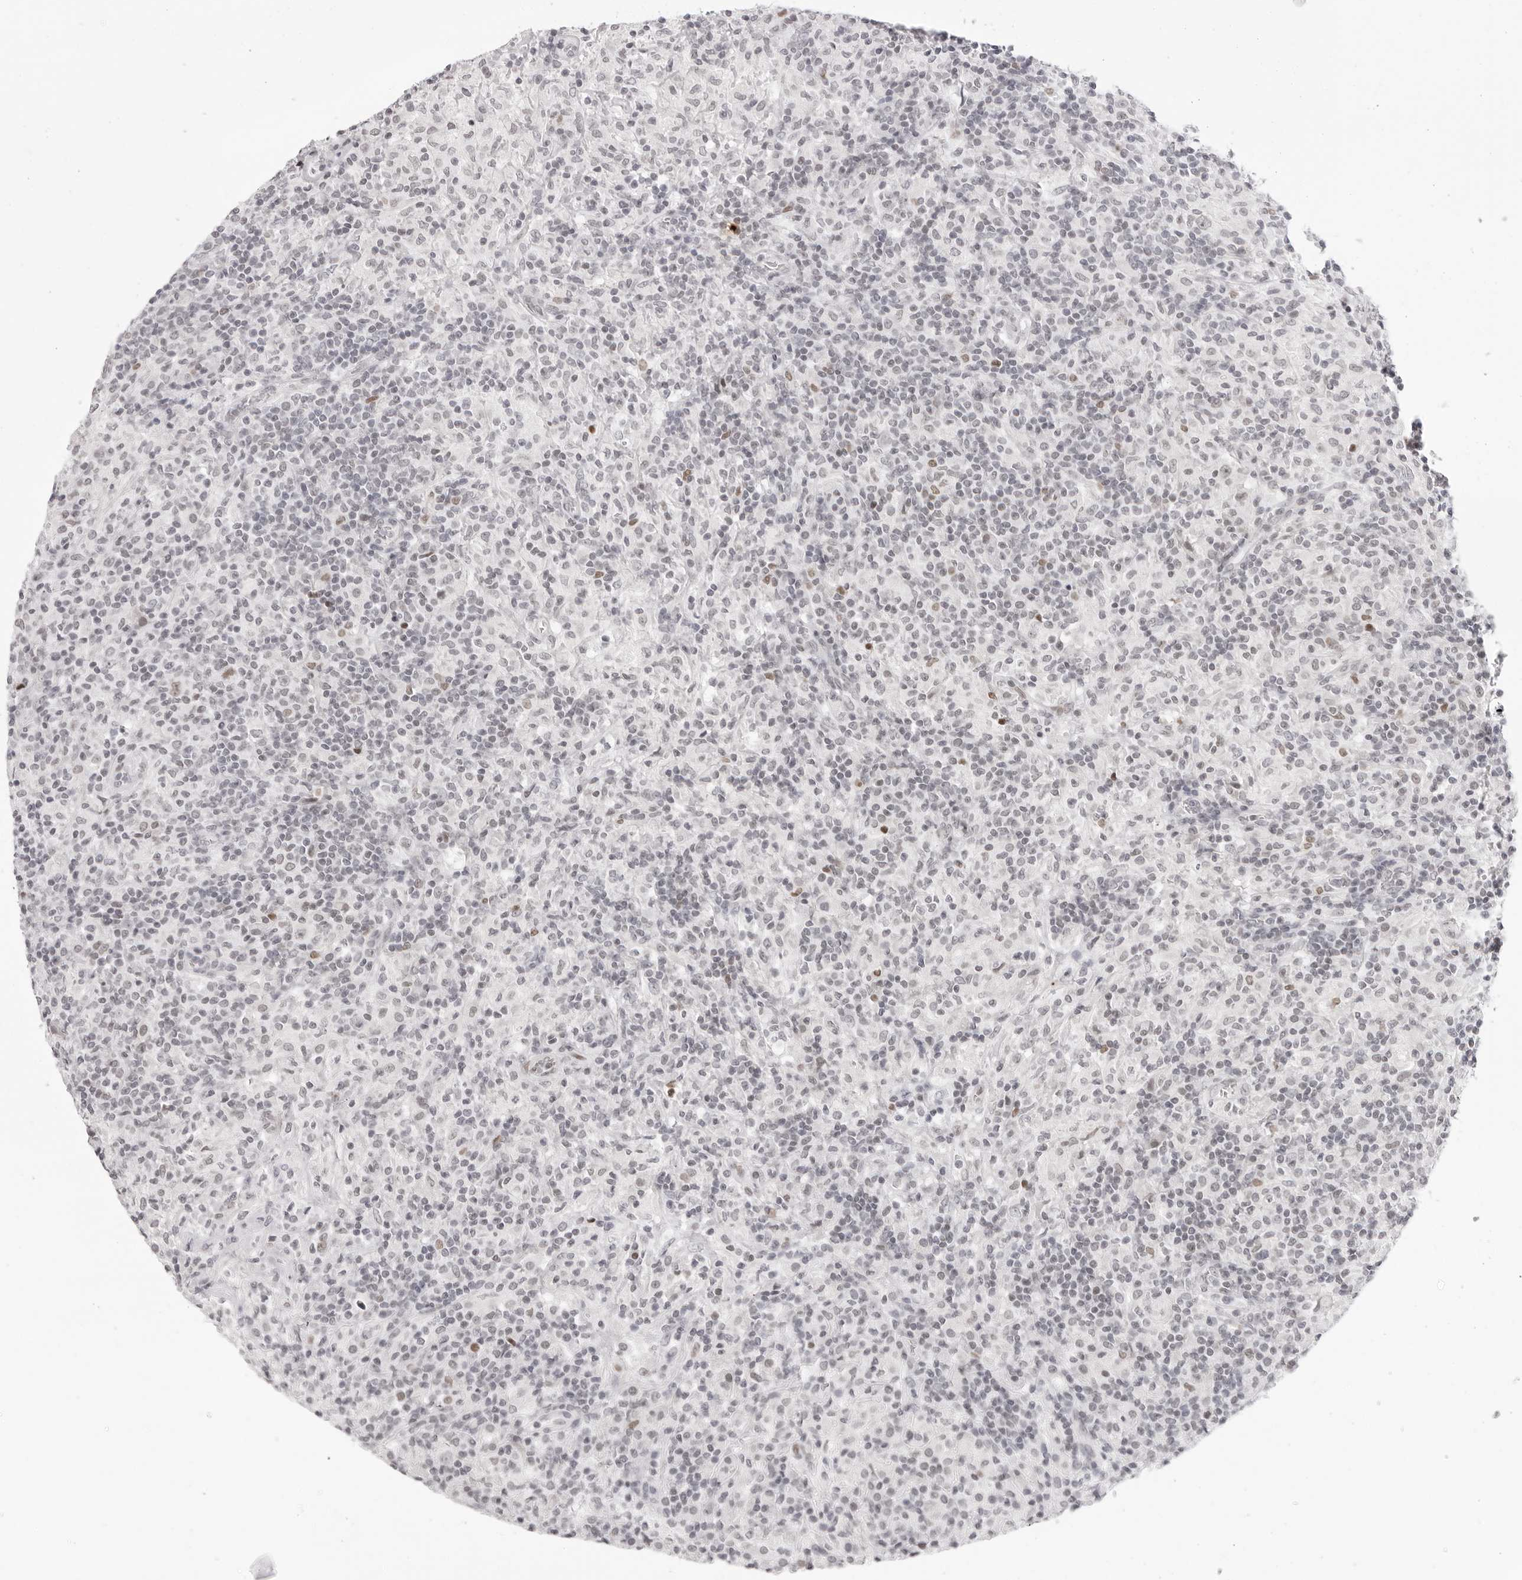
{"staining": {"intensity": "negative", "quantity": "none", "location": "none"}, "tissue": "lymphoma", "cell_type": "Tumor cells", "image_type": "cancer", "snomed": [{"axis": "morphology", "description": "Hodgkin's disease, NOS"}, {"axis": "topography", "description": "Lymph node"}], "caption": "Tumor cells are negative for brown protein staining in Hodgkin's disease.", "gene": "MAFK", "patient": {"sex": "male", "age": 70}}